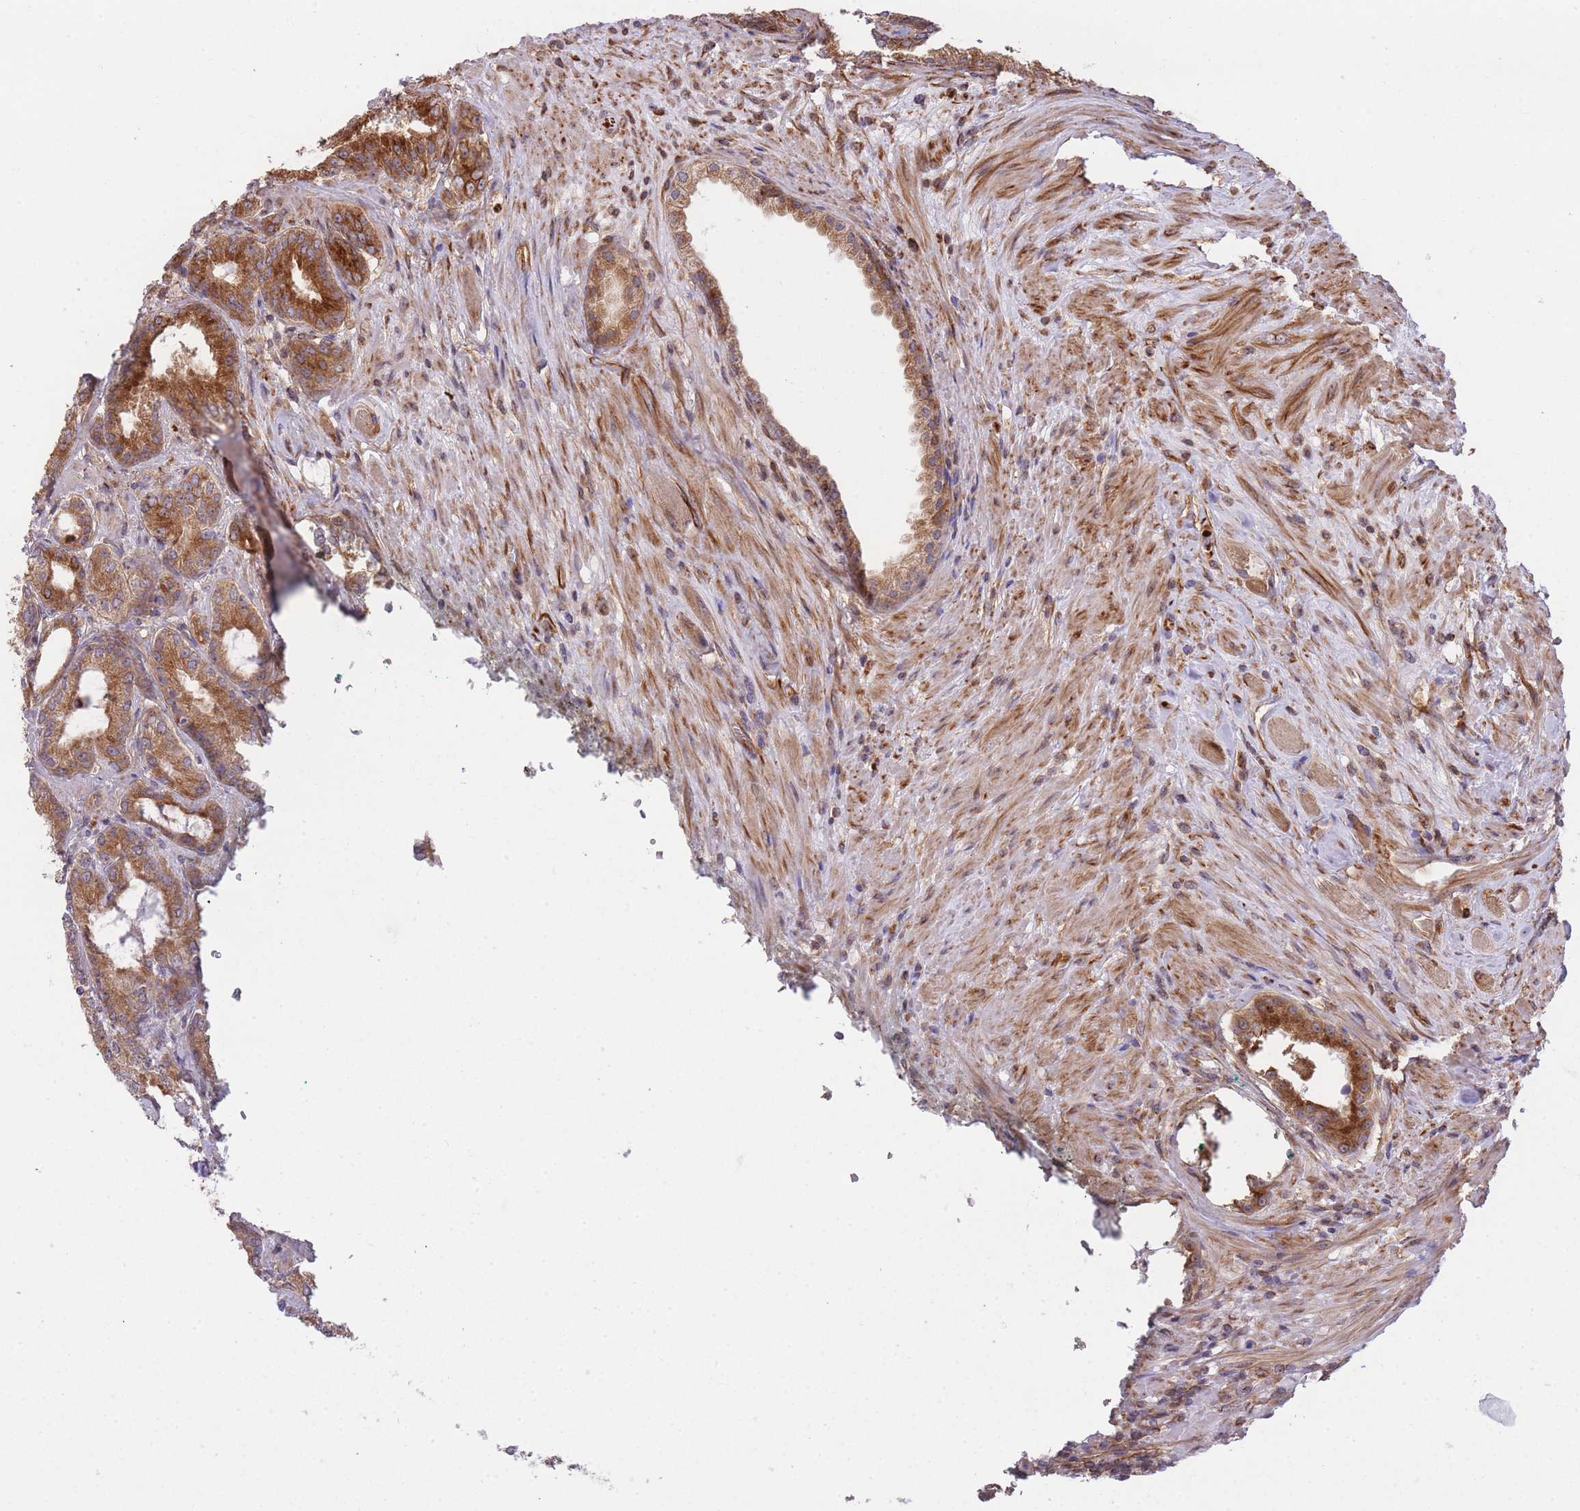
{"staining": {"intensity": "strong", "quantity": ">75%", "location": "cytoplasmic/membranous"}, "tissue": "prostate cancer", "cell_type": "Tumor cells", "image_type": "cancer", "snomed": [{"axis": "morphology", "description": "Adenocarcinoma, High grade"}, {"axis": "topography", "description": "Prostate"}], "caption": "Brown immunohistochemical staining in high-grade adenocarcinoma (prostate) reveals strong cytoplasmic/membranous staining in approximately >75% of tumor cells.", "gene": "EXOSC8", "patient": {"sex": "male", "age": 71}}